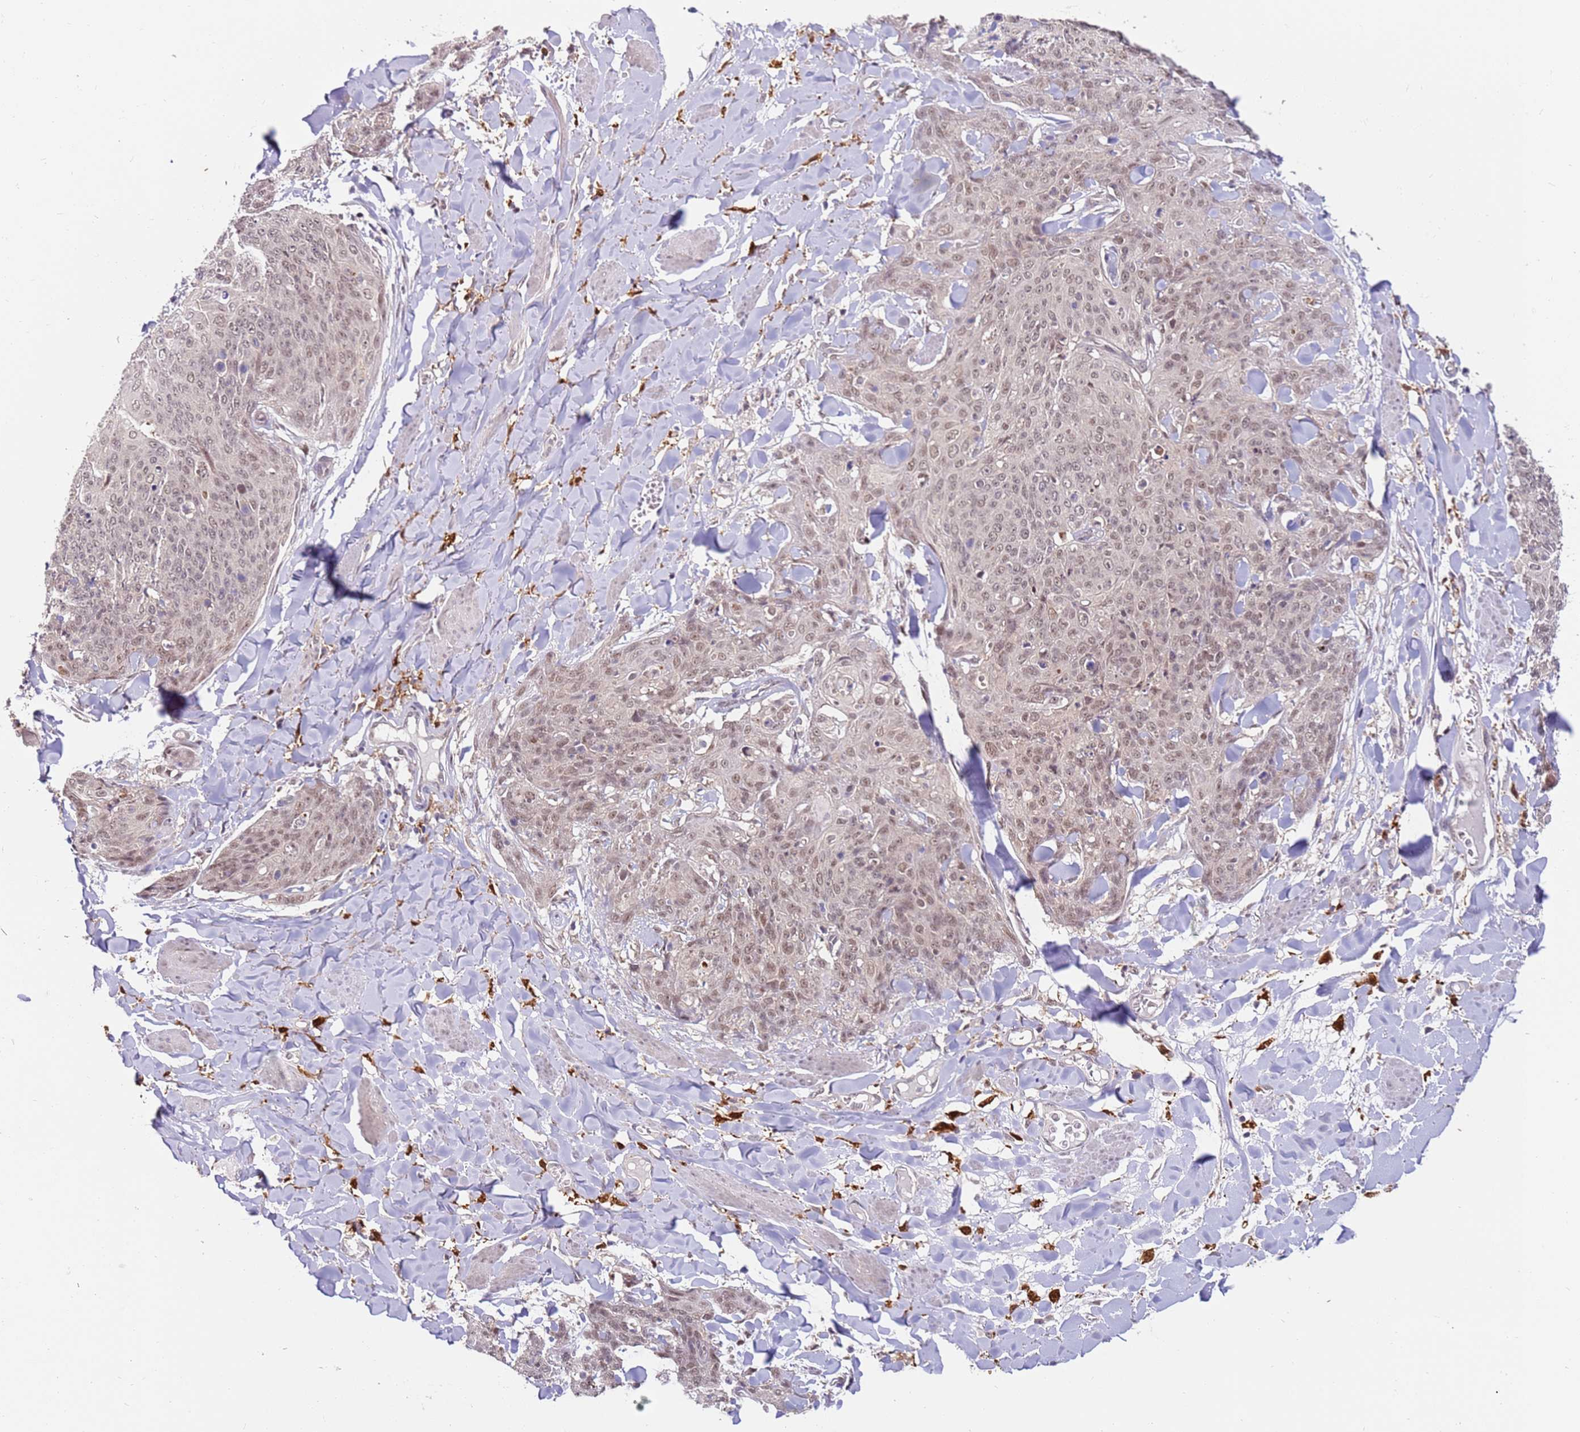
{"staining": {"intensity": "moderate", "quantity": "25%-75%", "location": "nuclear"}, "tissue": "skin cancer", "cell_type": "Tumor cells", "image_type": "cancer", "snomed": [{"axis": "morphology", "description": "Squamous cell carcinoma, NOS"}, {"axis": "topography", "description": "Skin"}, {"axis": "topography", "description": "Vulva"}], "caption": "This photomicrograph reveals skin cancer (squamous cell carcinoma) stained with immunohistochemistry (IHC) to label a protein in brown. The nuclear of tumor cells show moderate positivity for the protein. Nuclei are counter-stained blue.", "gene": "LGALSL", "patient": {"sex": "female", "age": 85}}